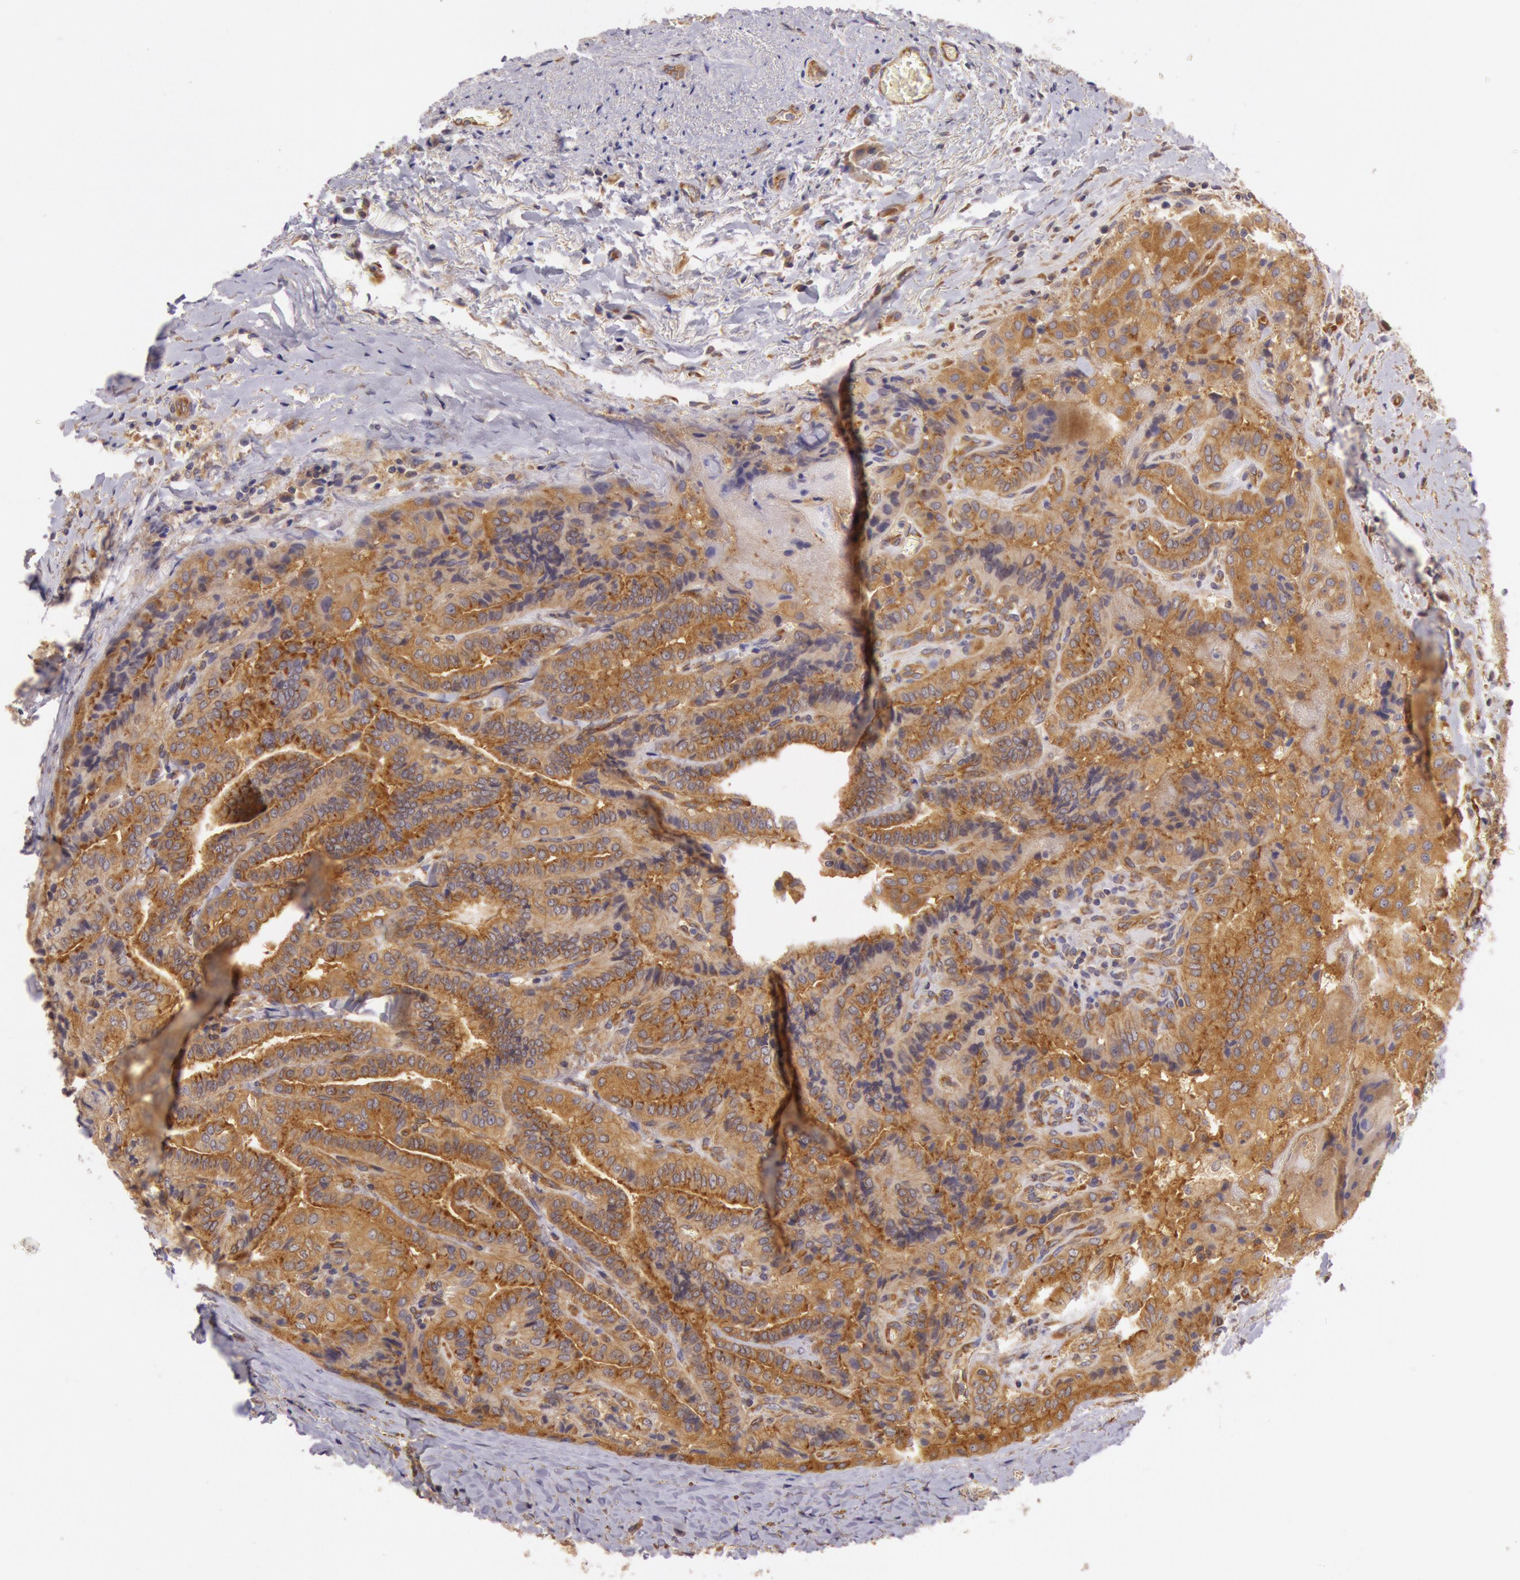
{"staining": {"intensity": "moderate", "quantity": ">75%", "location": "cytoplasmic/membranous"}, "tissue": "thyroid cancer", "cell_type": "Tumor cells", "image_type": "cancer", "snomed": [{"axis": "morphology", "description": "Papillary adenocarcinoma, NOS"}, {"axis": "topography", "description": "Thyroid gland"}], "caption": "Immunohistochemical staining of papillary adenocarcinoma (thyroid) displays moderate cytoplasmic/membranous protein expression in approximately >75% of tumor cells.", "gene": "CHUK", "patient": {"sex": "female", "age": 71}}